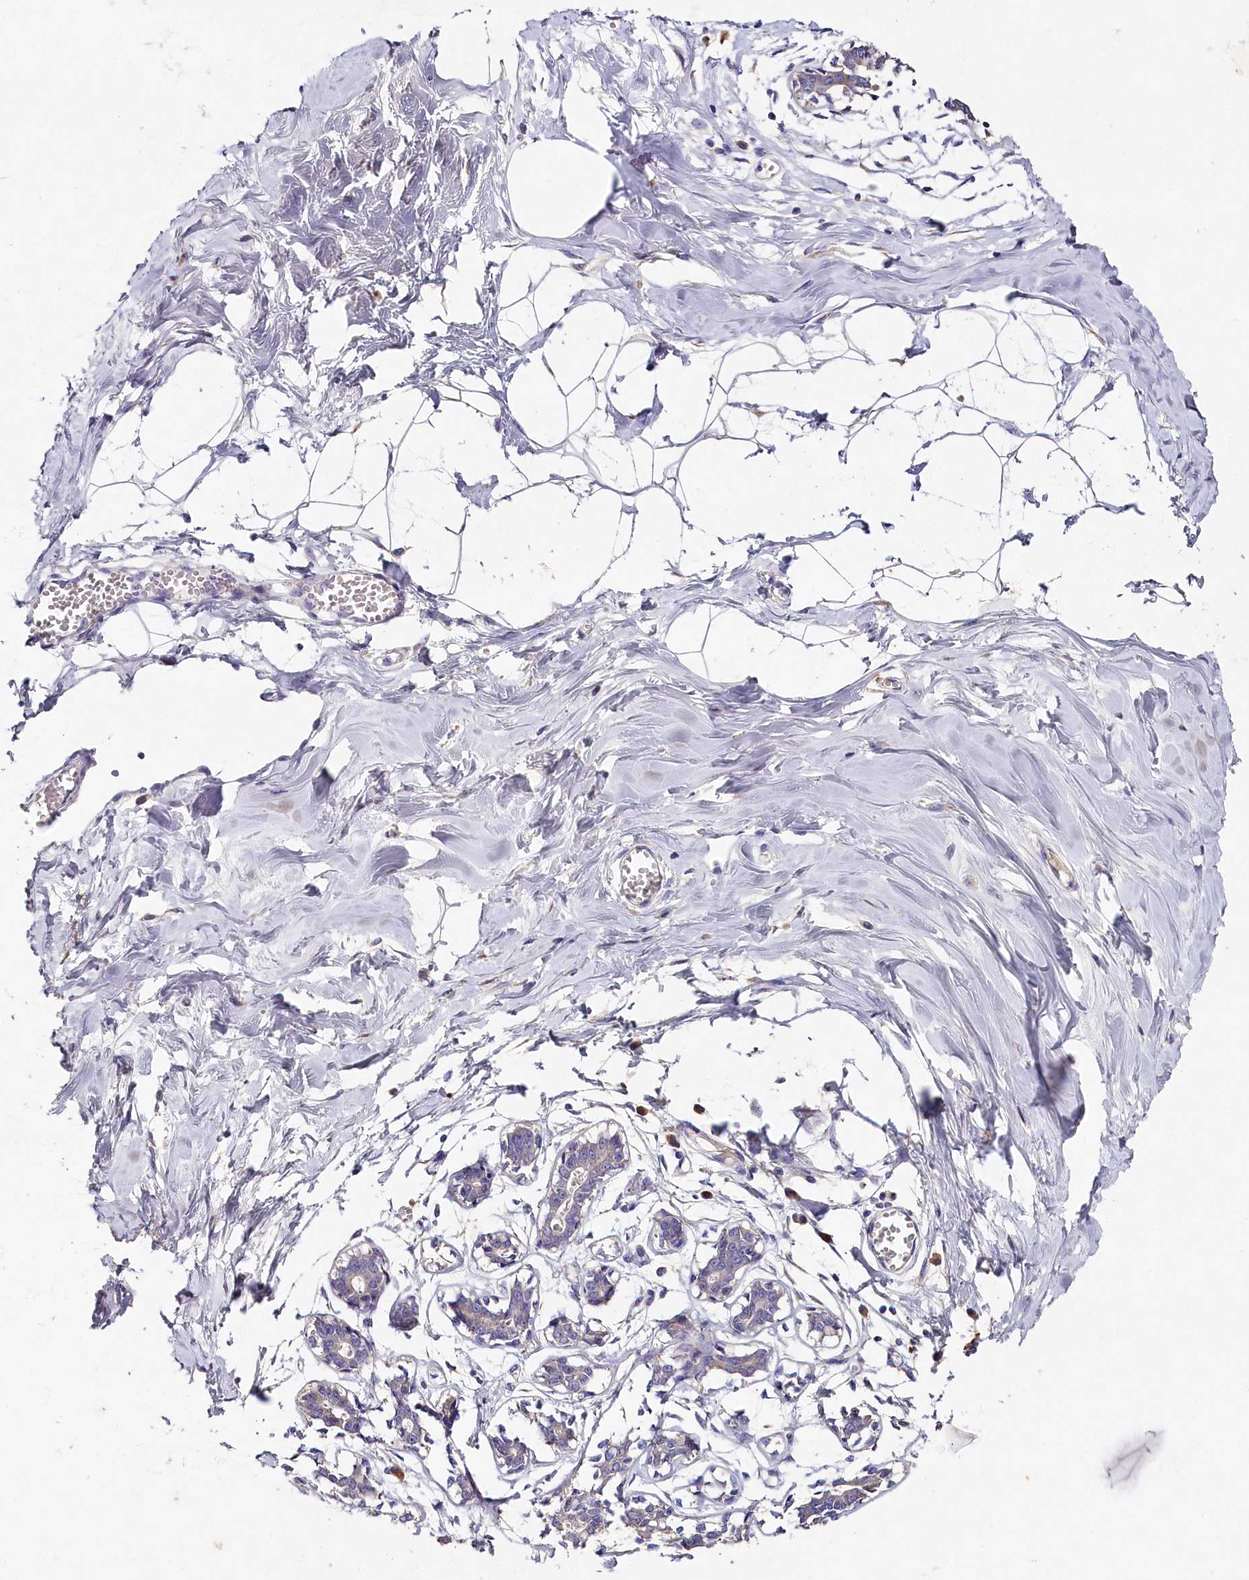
{"staining": {"intensity": "negative", "quantity": "none", "location": "none"}, "tissue": "breast", "cell_type": "Adipocytes", "image_type": "normal", "snomed": [{"axis": "morphology", "description": "Normal tissue, NOS"}, {"axis": "topography", "description": "Breast"}], "caption": "The IHC image has no significant staining in adipocytes of breast. The staining is performed using DAB (3,3'-diaminobenzidine) brown chromogen with nuclei counter-stained in using hematoxylin.", "gene": "ST7L", "patient": {"sex": "female", "age": 27}}